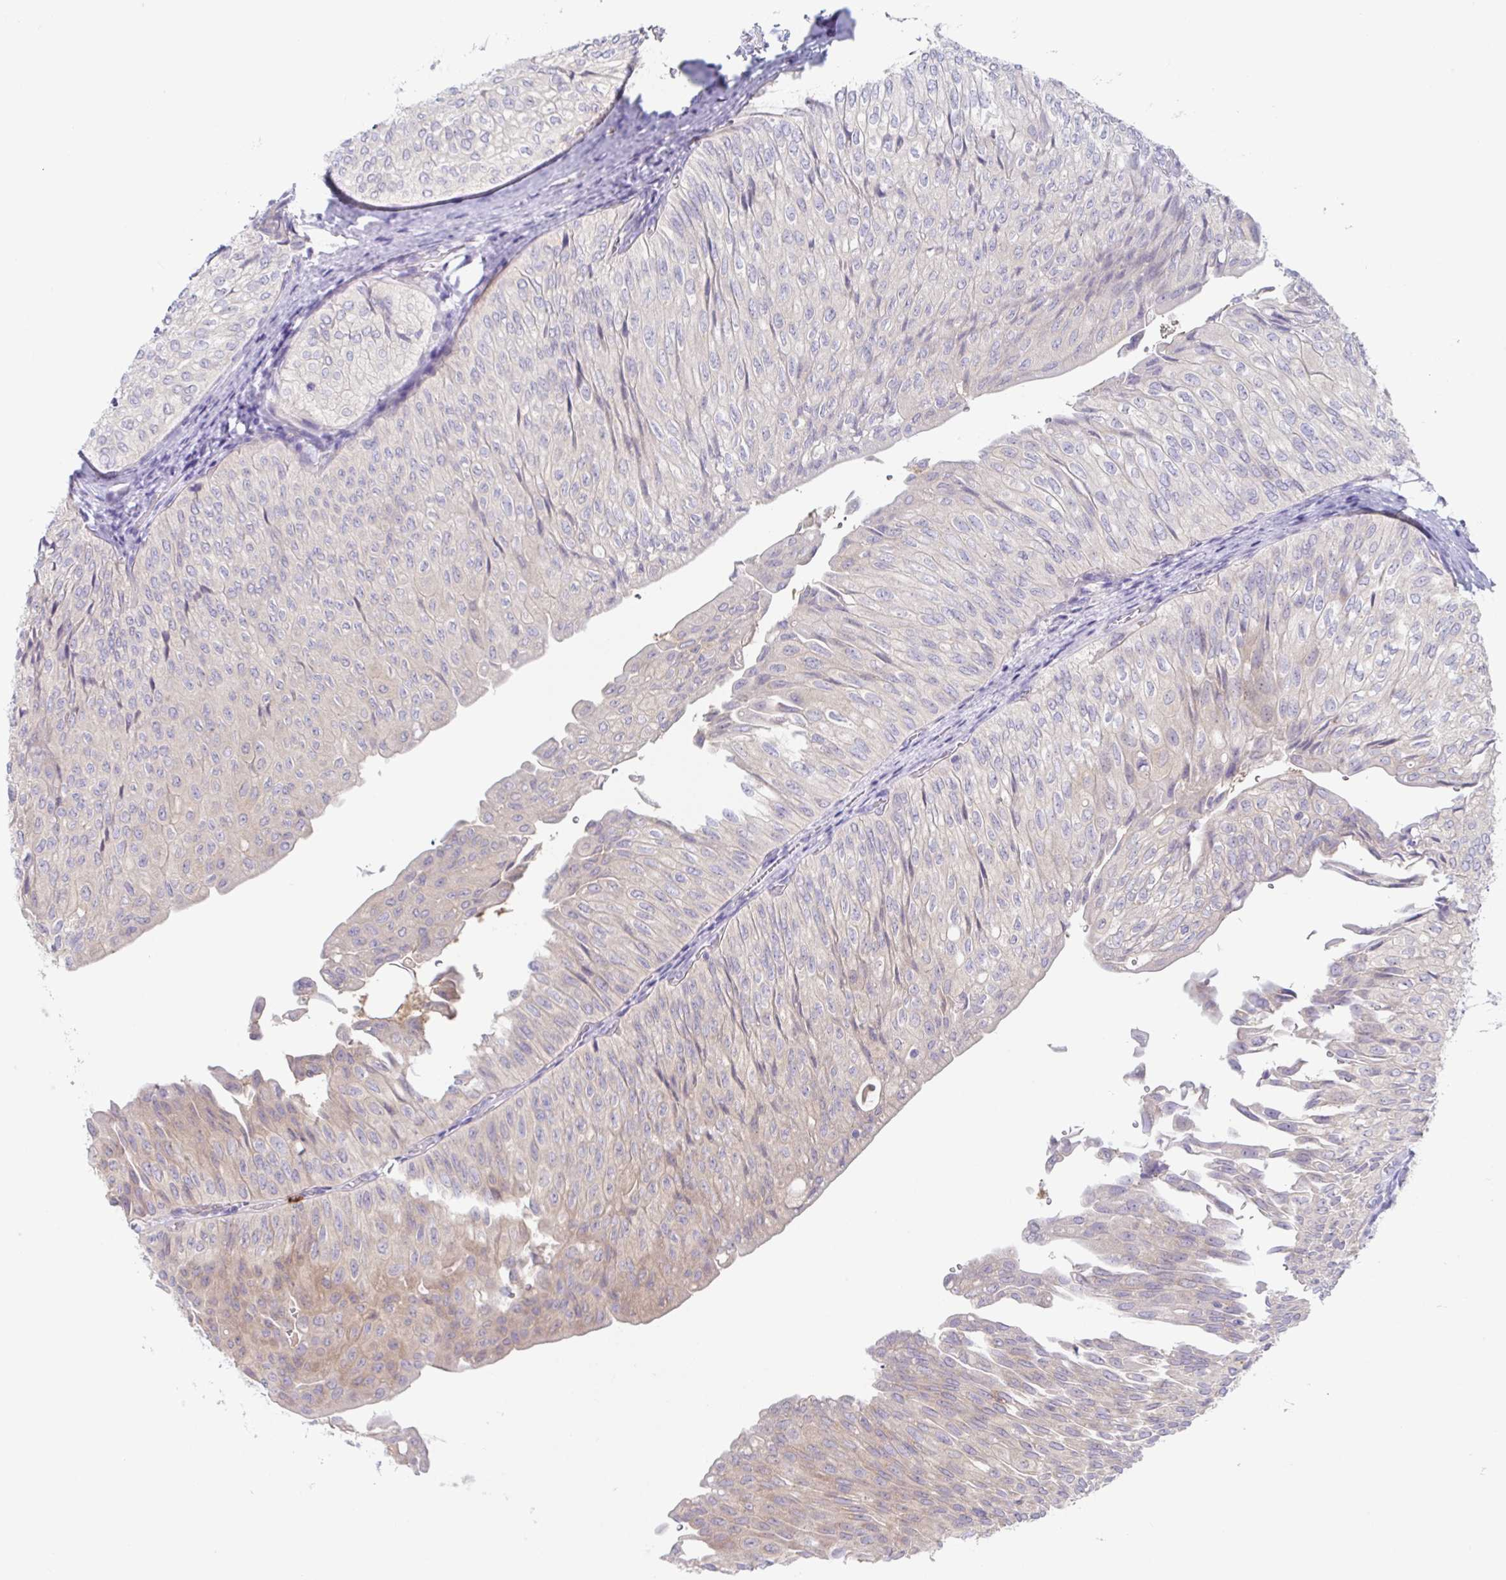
{"staining": {"intensity": "weak", "quantity": "25%-75%", "location": "cytoplasmic/membranous"}, "tissue": "urothelial cancer", "cell_type": "Tumor cells", "image_type": "cancer", "snomed": [{"axis": "morphology", "description": "Urothelial carcinoma, NOS"}, {"axis": "topography", "description": "Urinary bladder"}], "caption": "IHC photomicrograph of neoplastic tissue: human transitional cell carcinoma stained using immunohistochemistry (IHC) shows low levels of weak protein expression localized specifically in the cytoplasmic/membranous of tumor cells, appearing as a cytoplasmic/membranous brown color.", "gene": "HTR2A", "patient": {"sex": "male", "age": 62}}